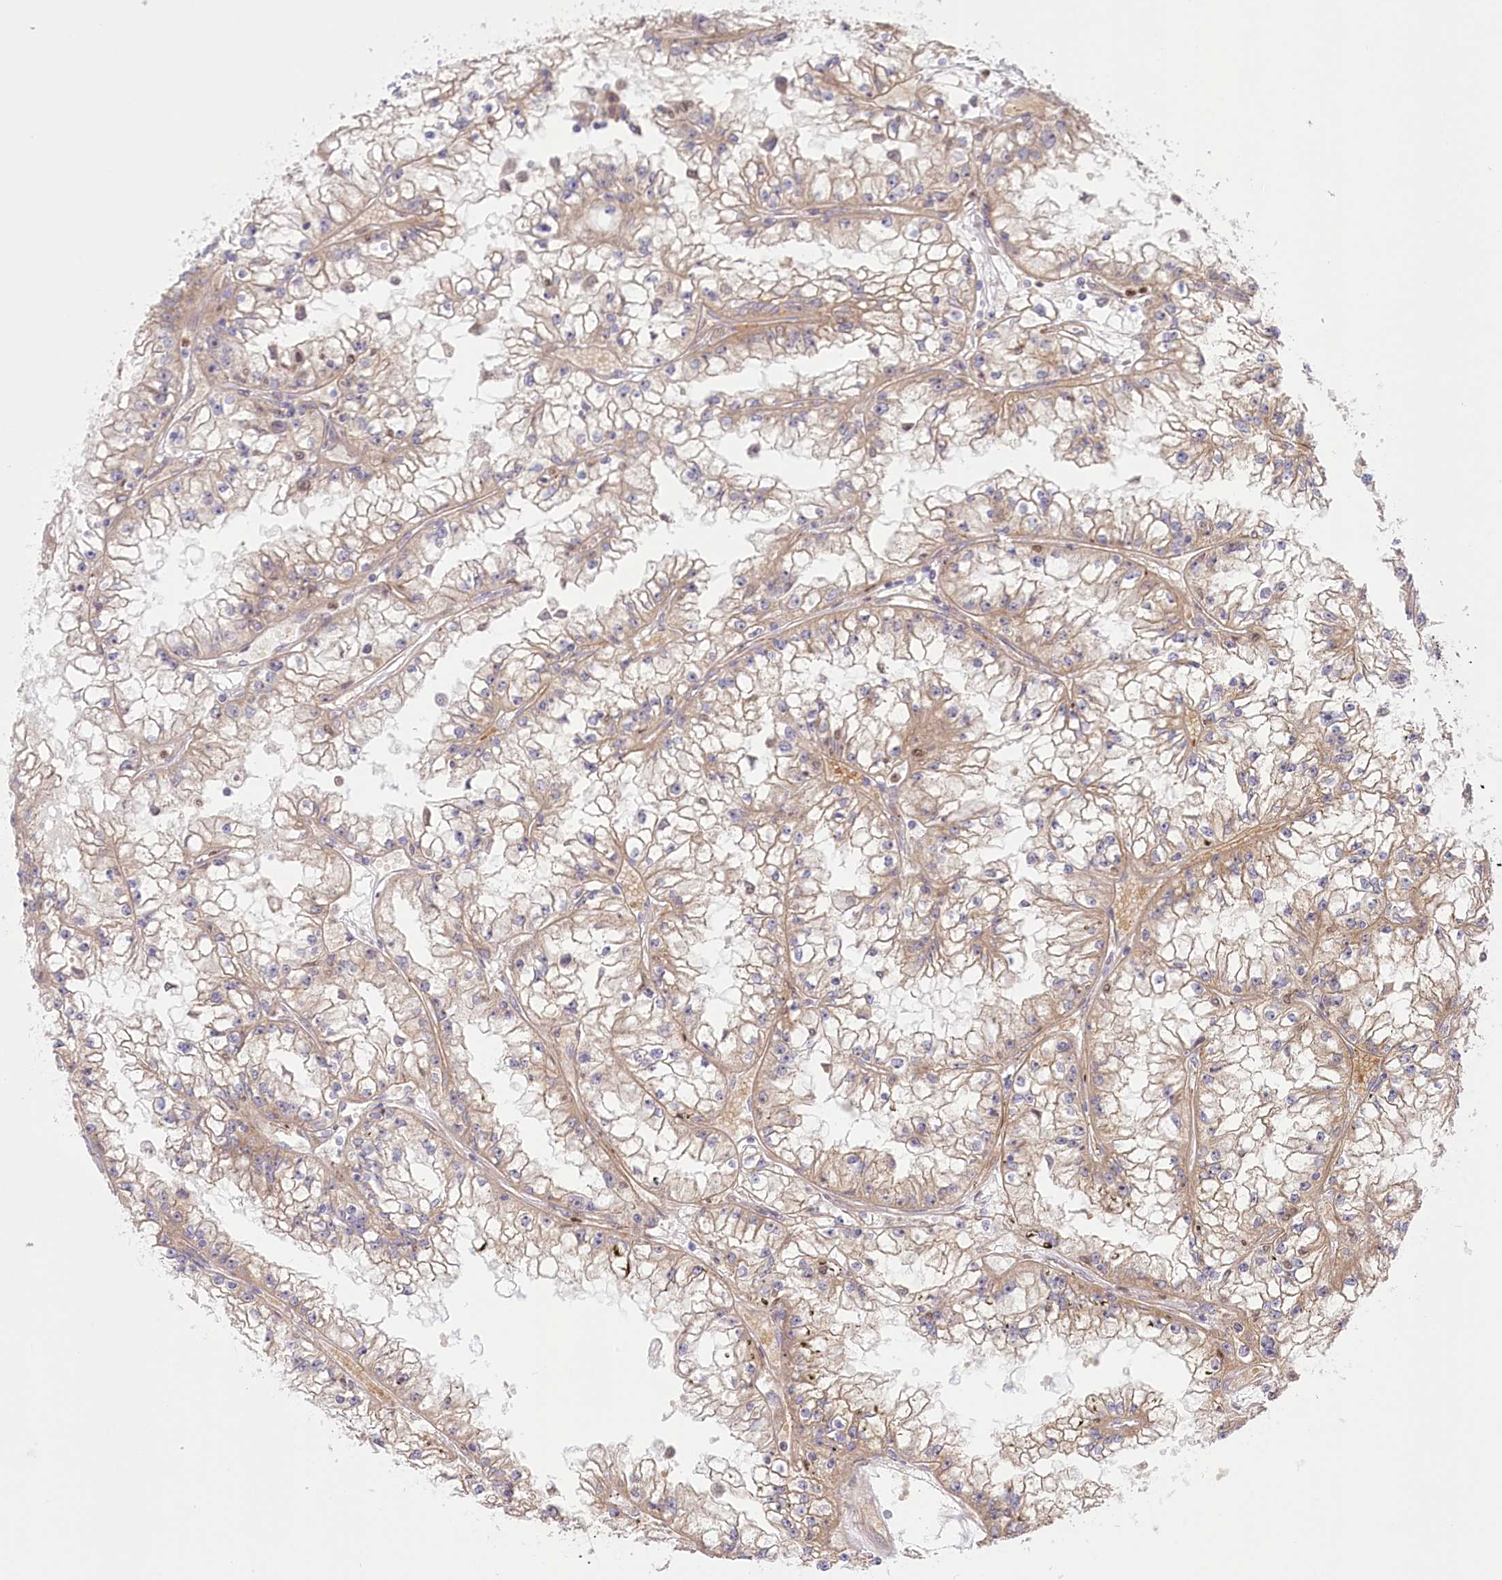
{"staining": {"intensity": "weak", "quantity": ">75%", "location": "cytoplasmic/membranous"}, "tissue": "renal cancer", "cell_type": "Tumor cells", "image_type": "cancer", "snomed": [{"axis": "morphology", "description": "Adenocarcinoma, NOS"}, {"axis": "topography", "description": "Kidney"}], "caption": "The photomicrograph displays immunohistochemical staining of renal adenocarcinoma. There is weak cytoplasmic/membranous expression is present in approximately >75% of tumor cells.", "gene": "COMMD3", "patient": {"sex": "male", "age": 56}}